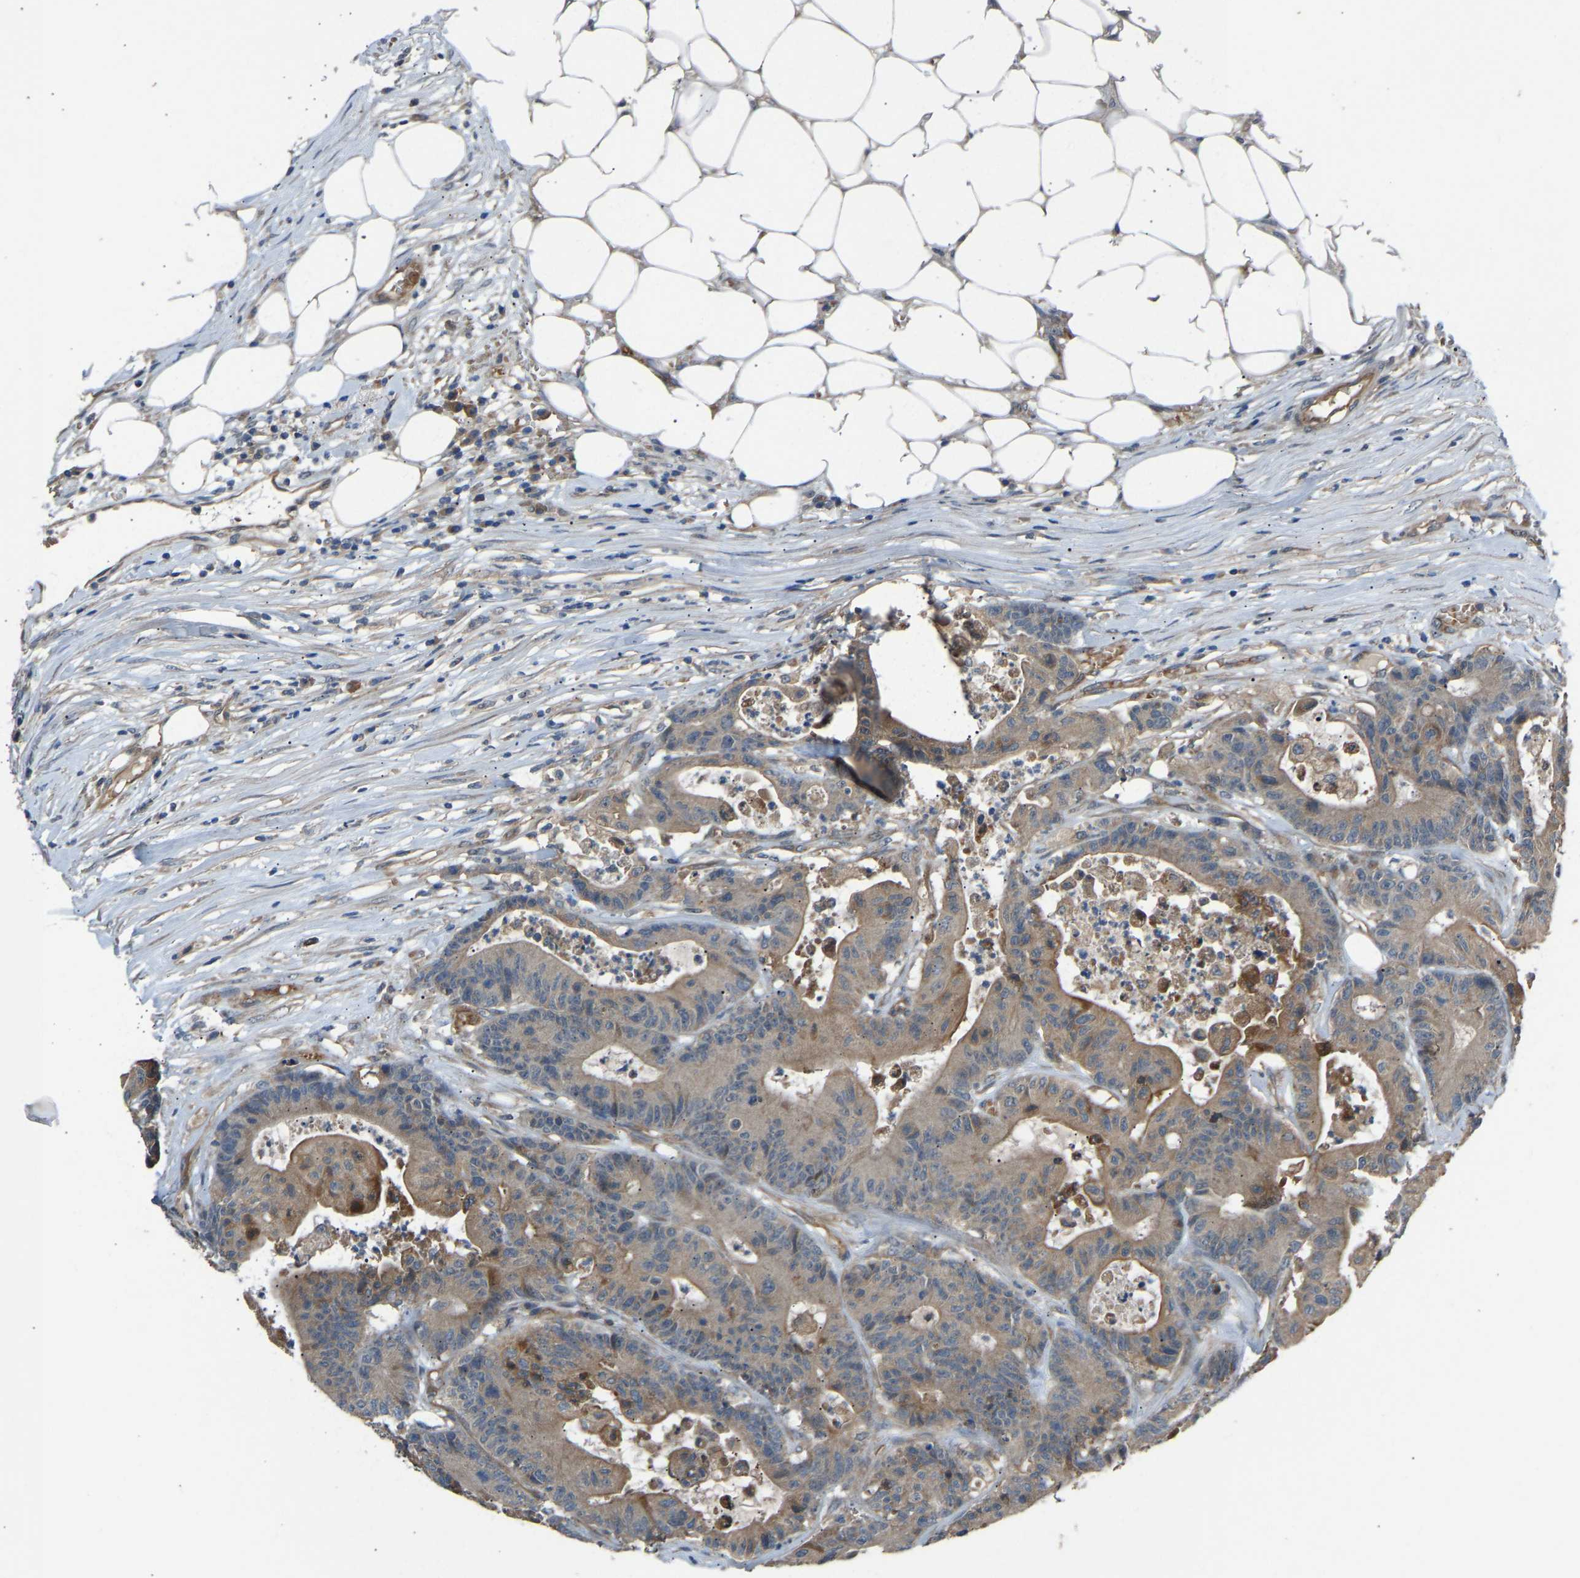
{"staining": {"intensity": "weak", "quantity": "<25%", "location": "cytoplasmic/membranous"}, "tissue": "colorectal cancer", "cell_type": "Tumor cells", "image_type": "cancer", "snomed": [{"axis": "morphology", "description": "Adenocarcinoma, NOS"}, {"axis": "topography", "description": "Colon"}], "caption": "This is an immunohistochemistry (IHC) image of human colorectal cancer. There is no expression in tumor cells.", "gene": "GAS2L1", "patient": {"sex": "female", "age": 84}}